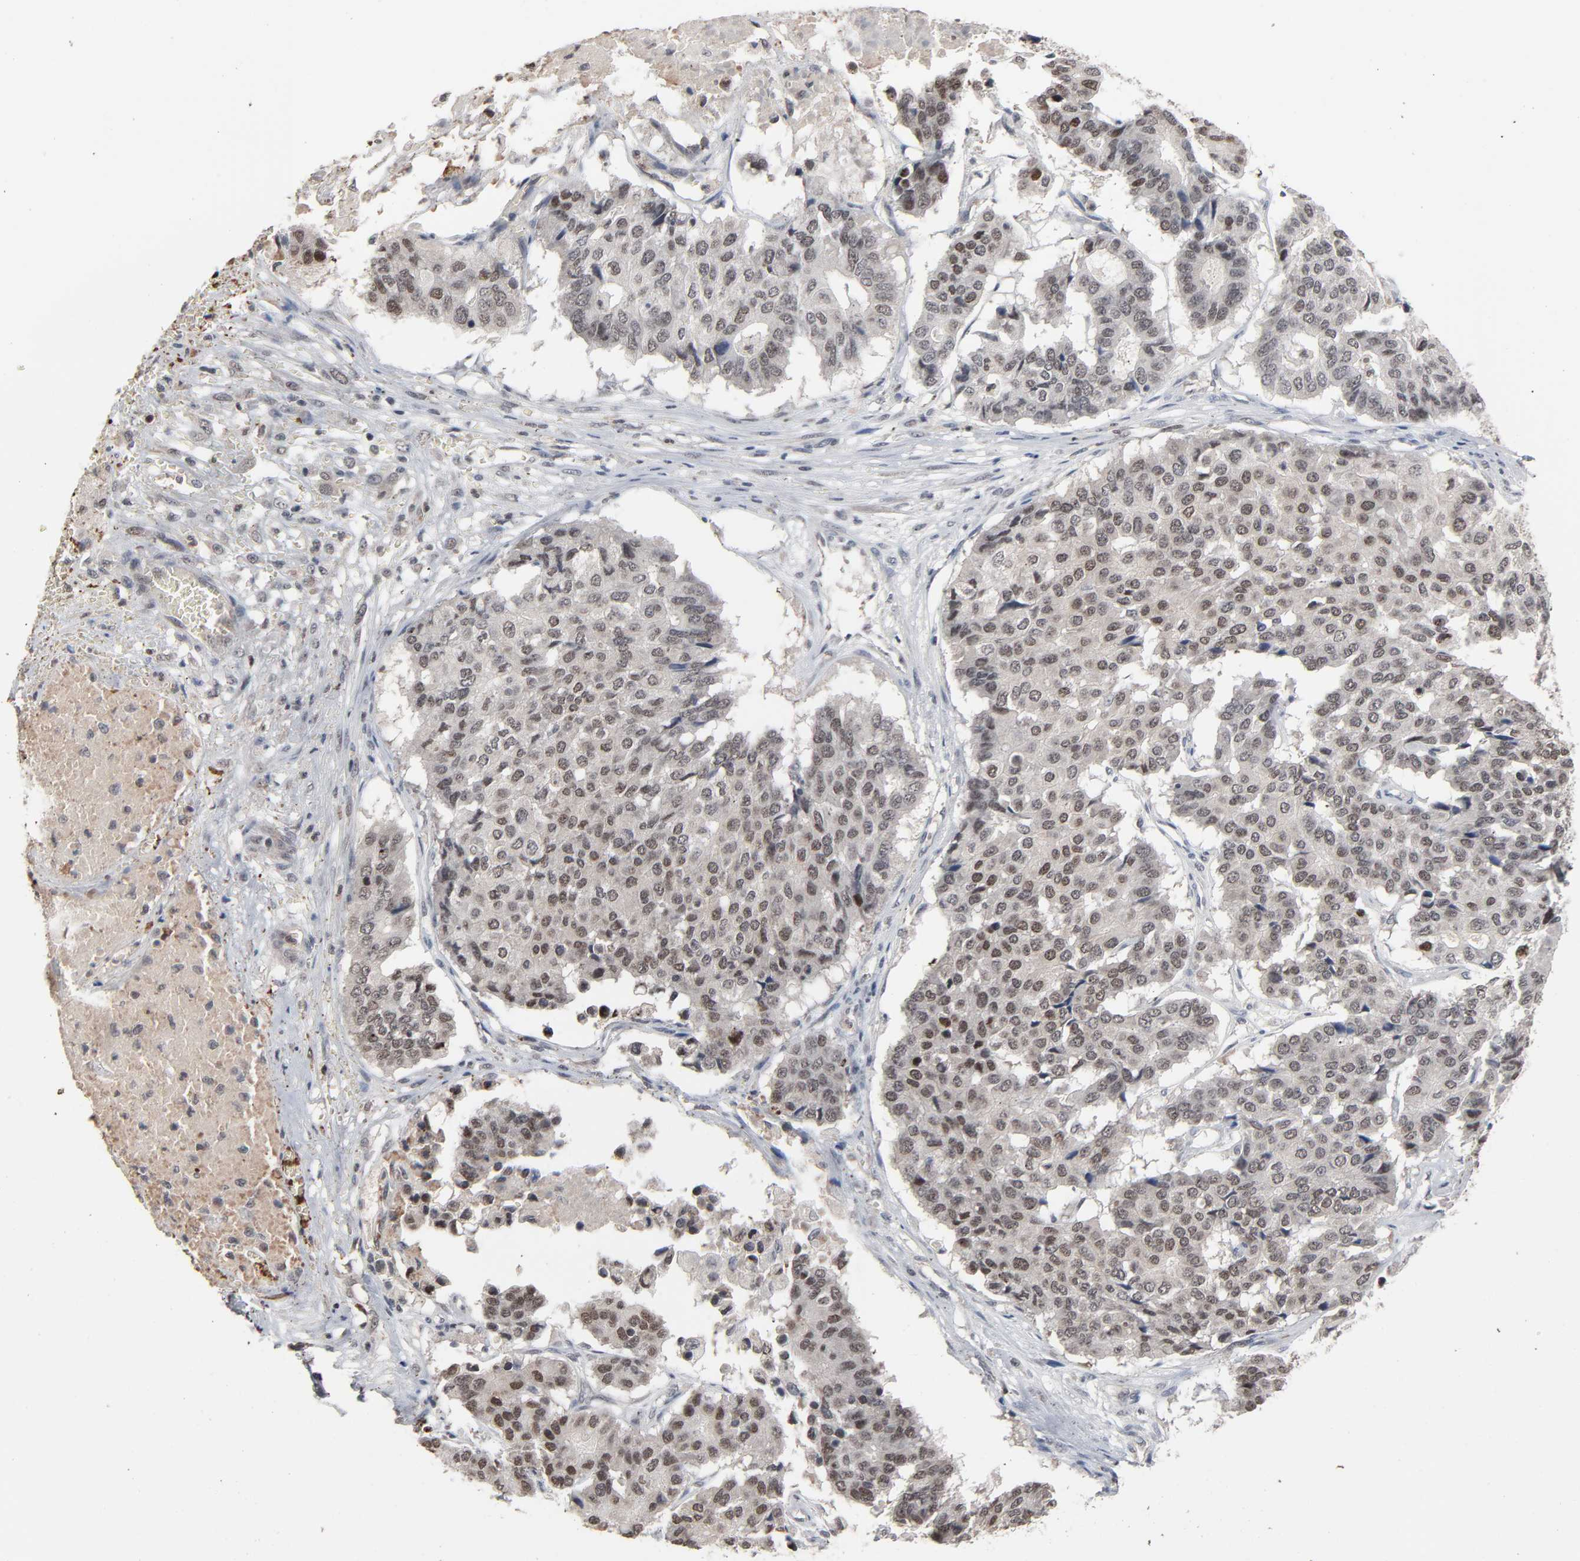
{"staining": {"intensity": "negative", "quantity": "none", "location": "none"}, "tissue": "pancreatic cancer", "cell_type": "Tumor cells", "image_type": "cancer", "snomed": [{"axis": "morphology", "description": "Adenocarcinoma, NOS"}, {"axis": "topography", "description": "Pancreas"}], "caption": "A high-resolution photomicrograph shows IHC staining of pancreatic cancer (adenocarcinoma), which displays no significant positivity in tumor cells.", "gene": "ZNF419", "patient": {"sex": "male", "age": 50}}